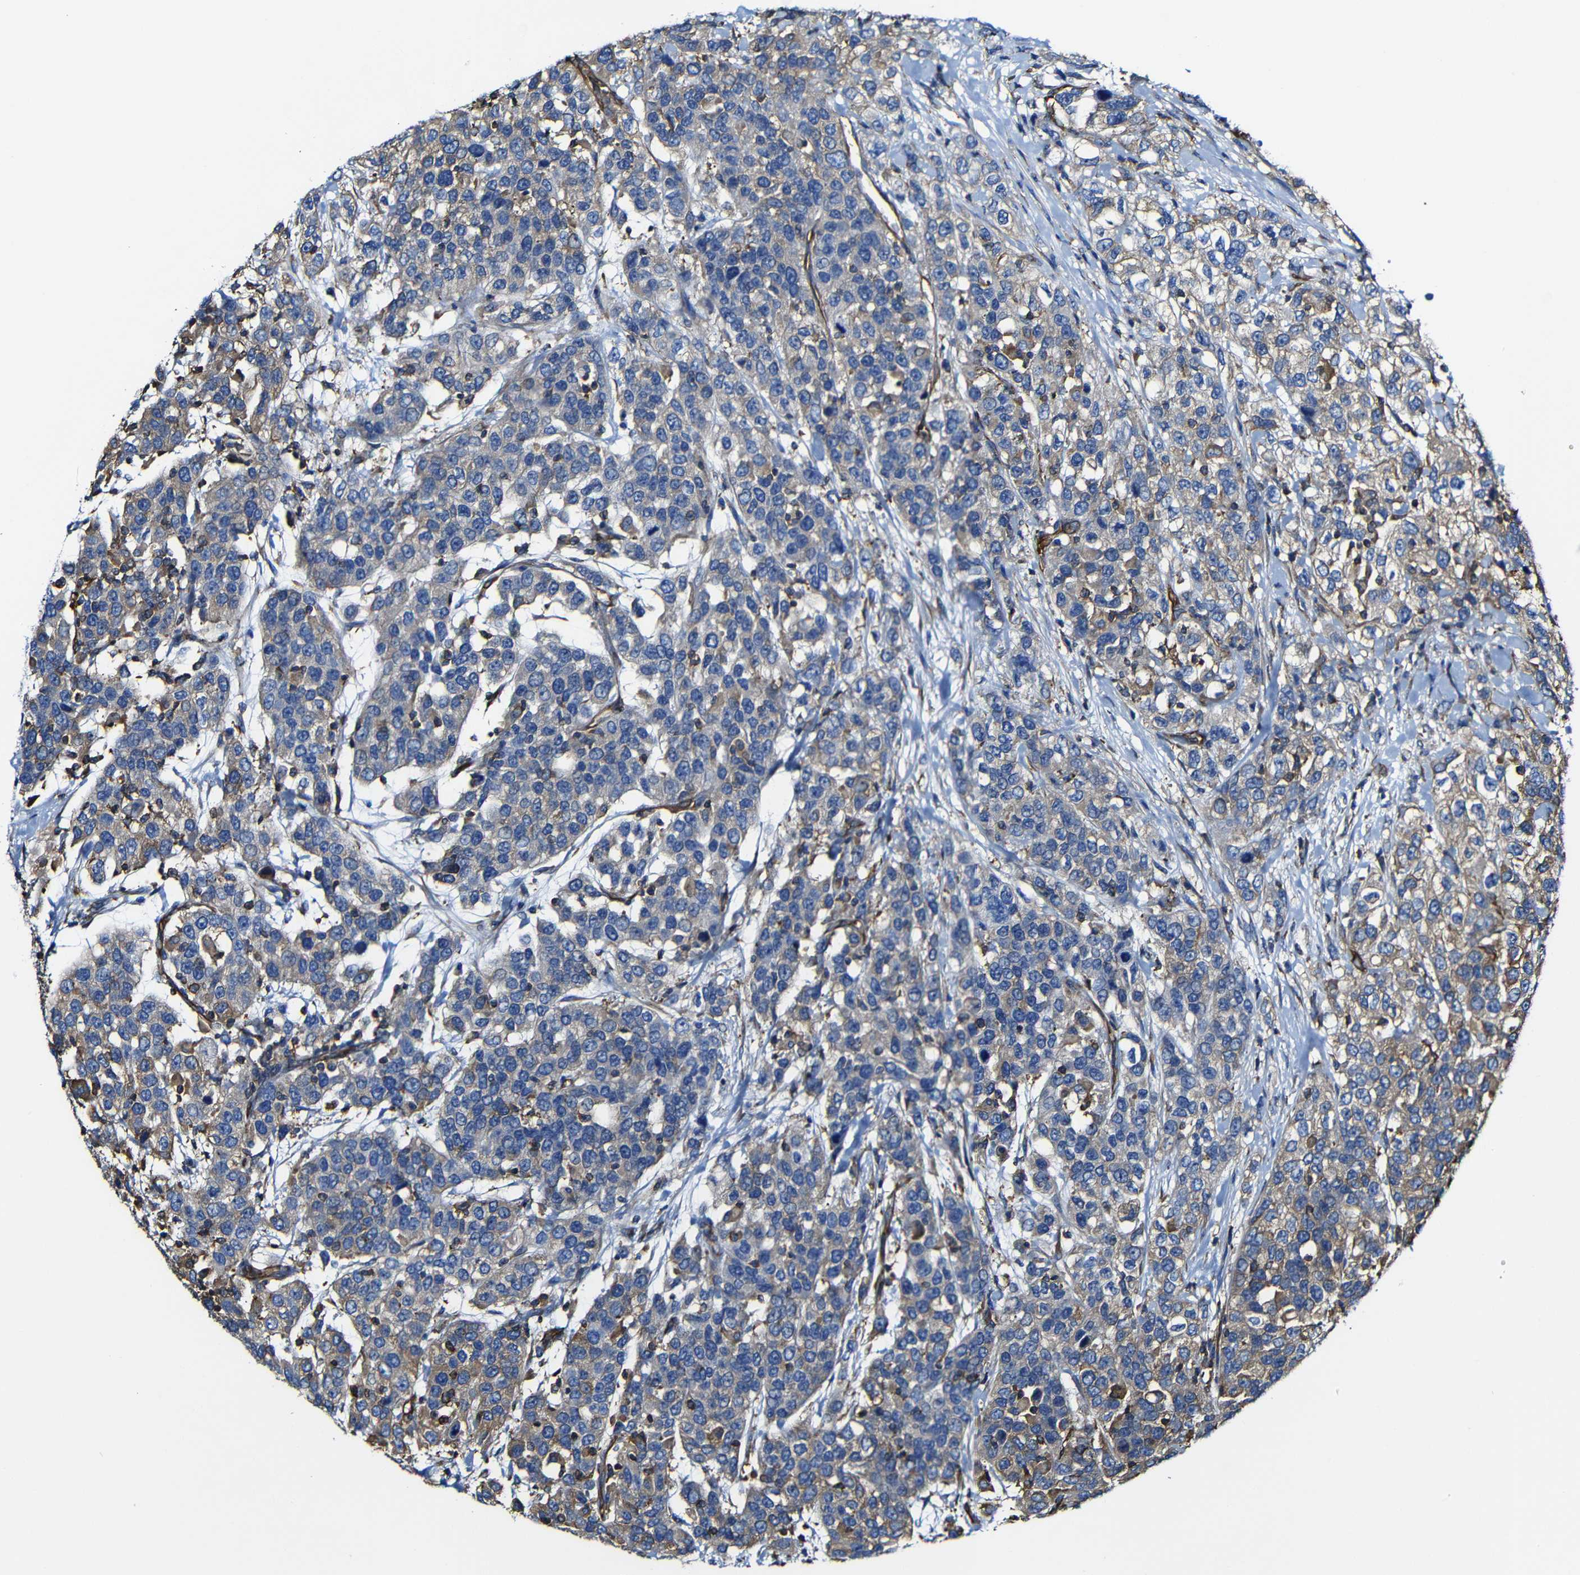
{"staining": {"intensity": "weak", "quantity": "<25%", "location": "cytoplasmic/membranous"}, "tissue": "urothelial cancer", "cell_type": "Tumor cells", "image_type": "cancer", "snomed": [{"axis": "morphology", "description": "Urothelial carcinoma, High grade"}, {"axis": "topography", "description": "Urinary bladder"}], "caption": "High-grade urothelial carcinoma was stained to show a protein in brown. There is no significant positivity in tumor cells.", "gene": "MSN", "patient": {"sex": "female", "age": 80}}